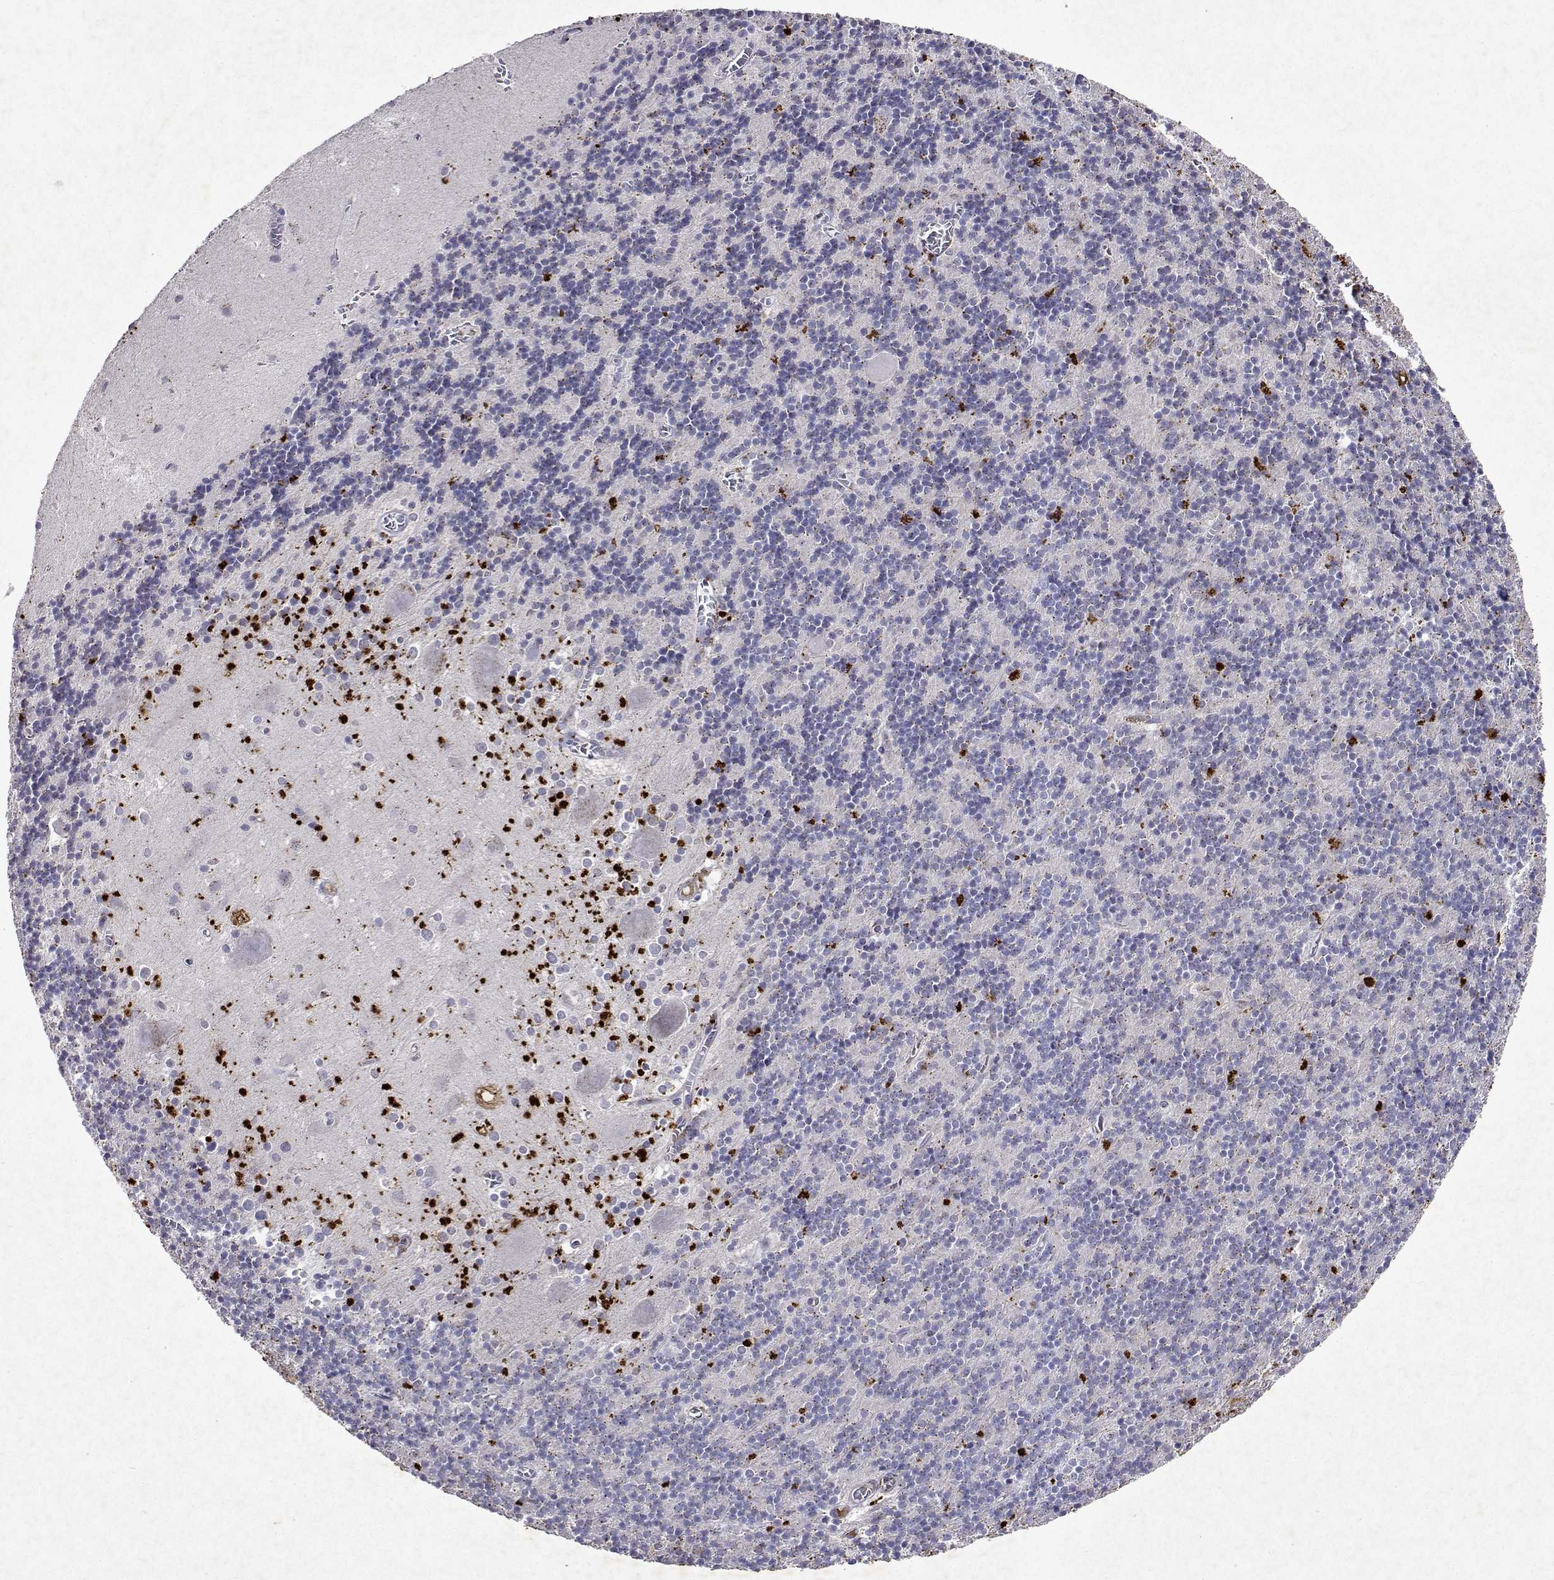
{"staining": {"intensity": "negative", "quantity": "none", "location": "none"}, "tissue": "cerebellum", "cell_type": "Cells in granular layer", "image_type": "normal", "snomed": [{"axis": "morphology", "description": "Normal tissue, NOS"}, {"axis": "topography", "description": "Cerebellum"}], "caption": "IHC of unremarkable human cerebellum exhibits no positivity in cells in granular layer. The staining was performed using DAB (3,3'-diaminobenzidine) to visualize the protein expression in brown, while the nuclei were stained in blue with hematoxylin (Magnification: 20x).", "gene": "DUSP28", "patient": {"sex": "male", "age": 70}}